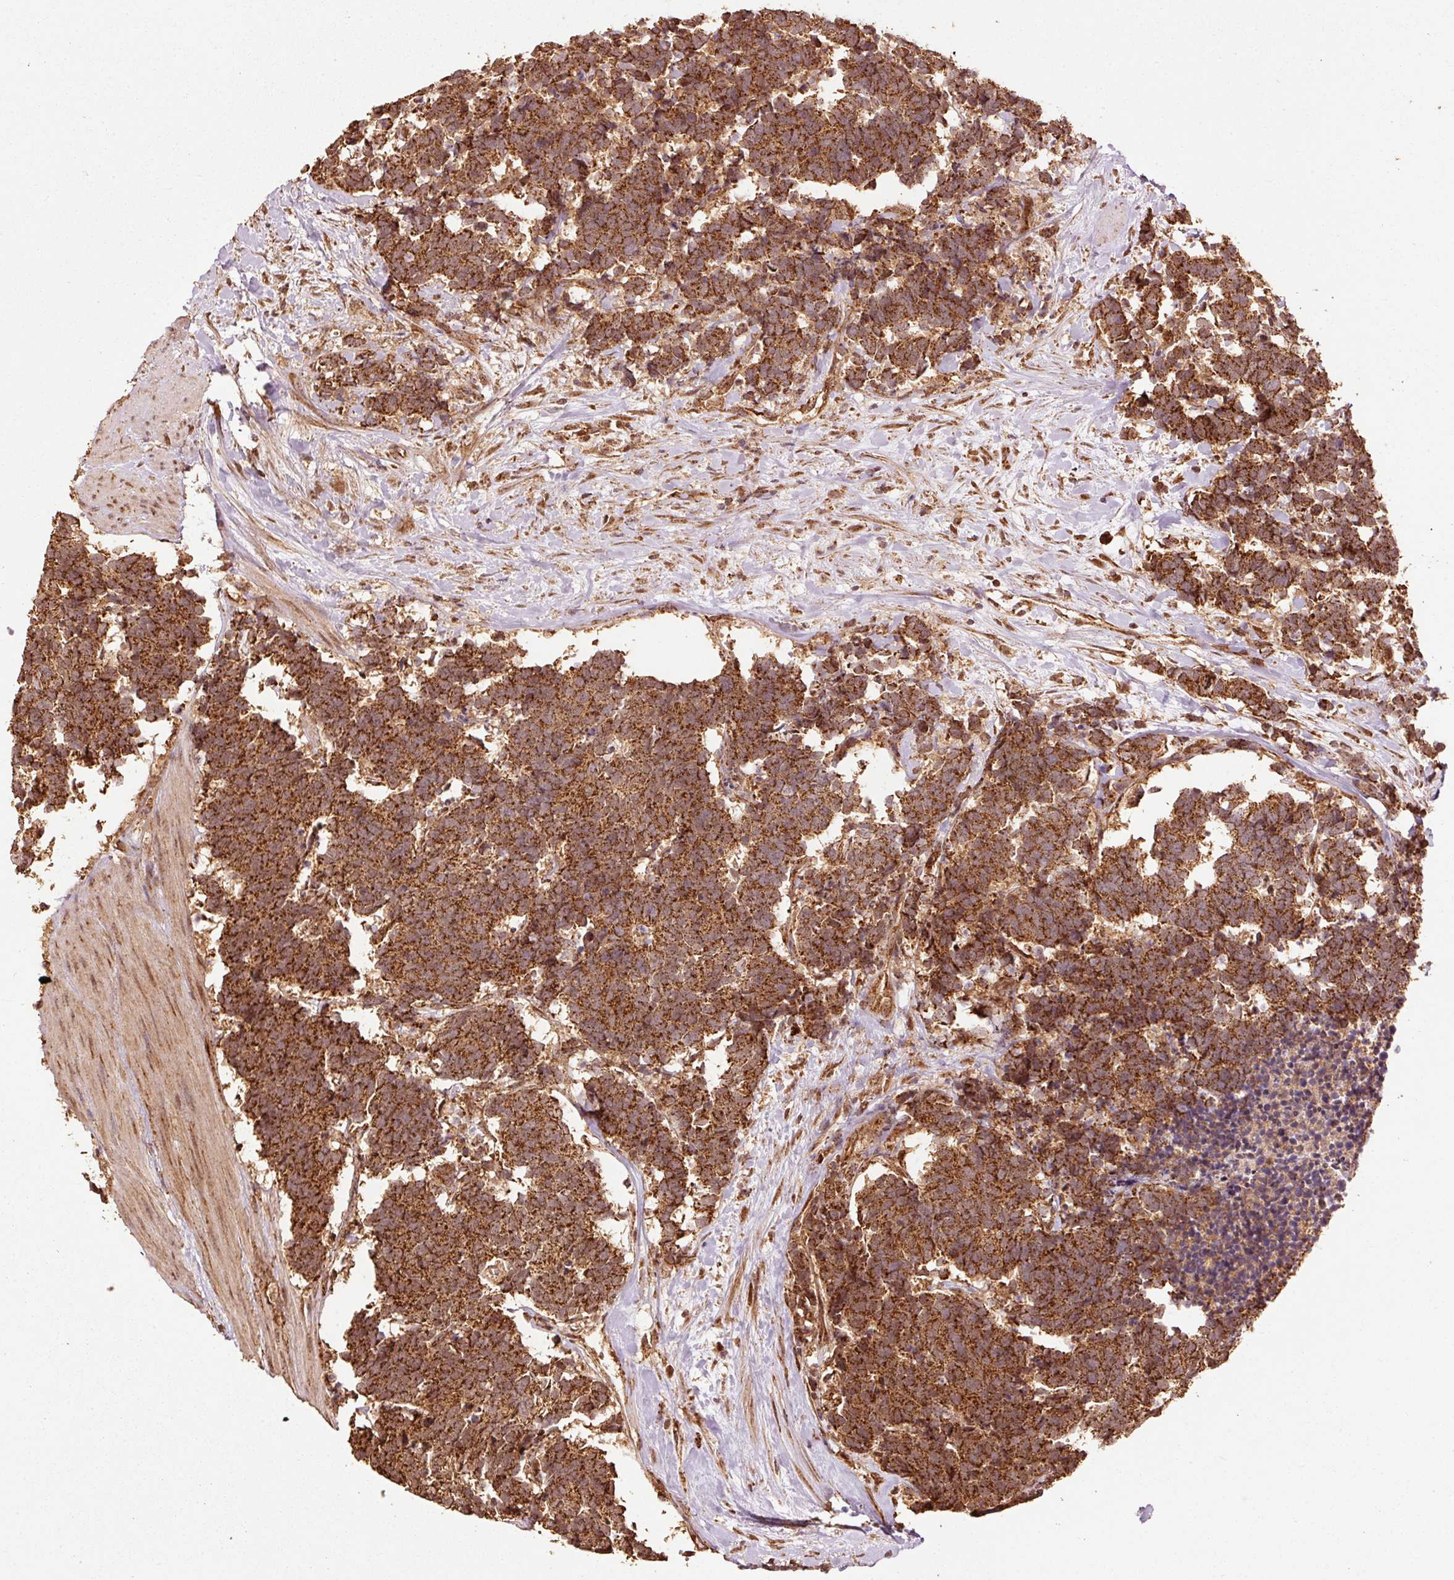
{"staining": {"intensity": "strong", "quantity": ">75%", "location": "cytoplasmic/membranous"}, "tissue": "carcinoid", "cell_type": "Tumor cells", "image_type": "cancer", "snomed": [{"axis": "morphology", "description": "Carcinoma, NOS"}, {"axis": "morphology", "description": "Carcinoid, malignant, NOS"}, {"axis": "topography", "description": "Prostate"}], "caption": "Immunohistochemical staining of carcinoma demonstrates strong cytoplasmic/membranous protein staining in about >75% of tumor cells.", "gene": "MRPL16", "patient": {"sex": "male", "age": 57}}